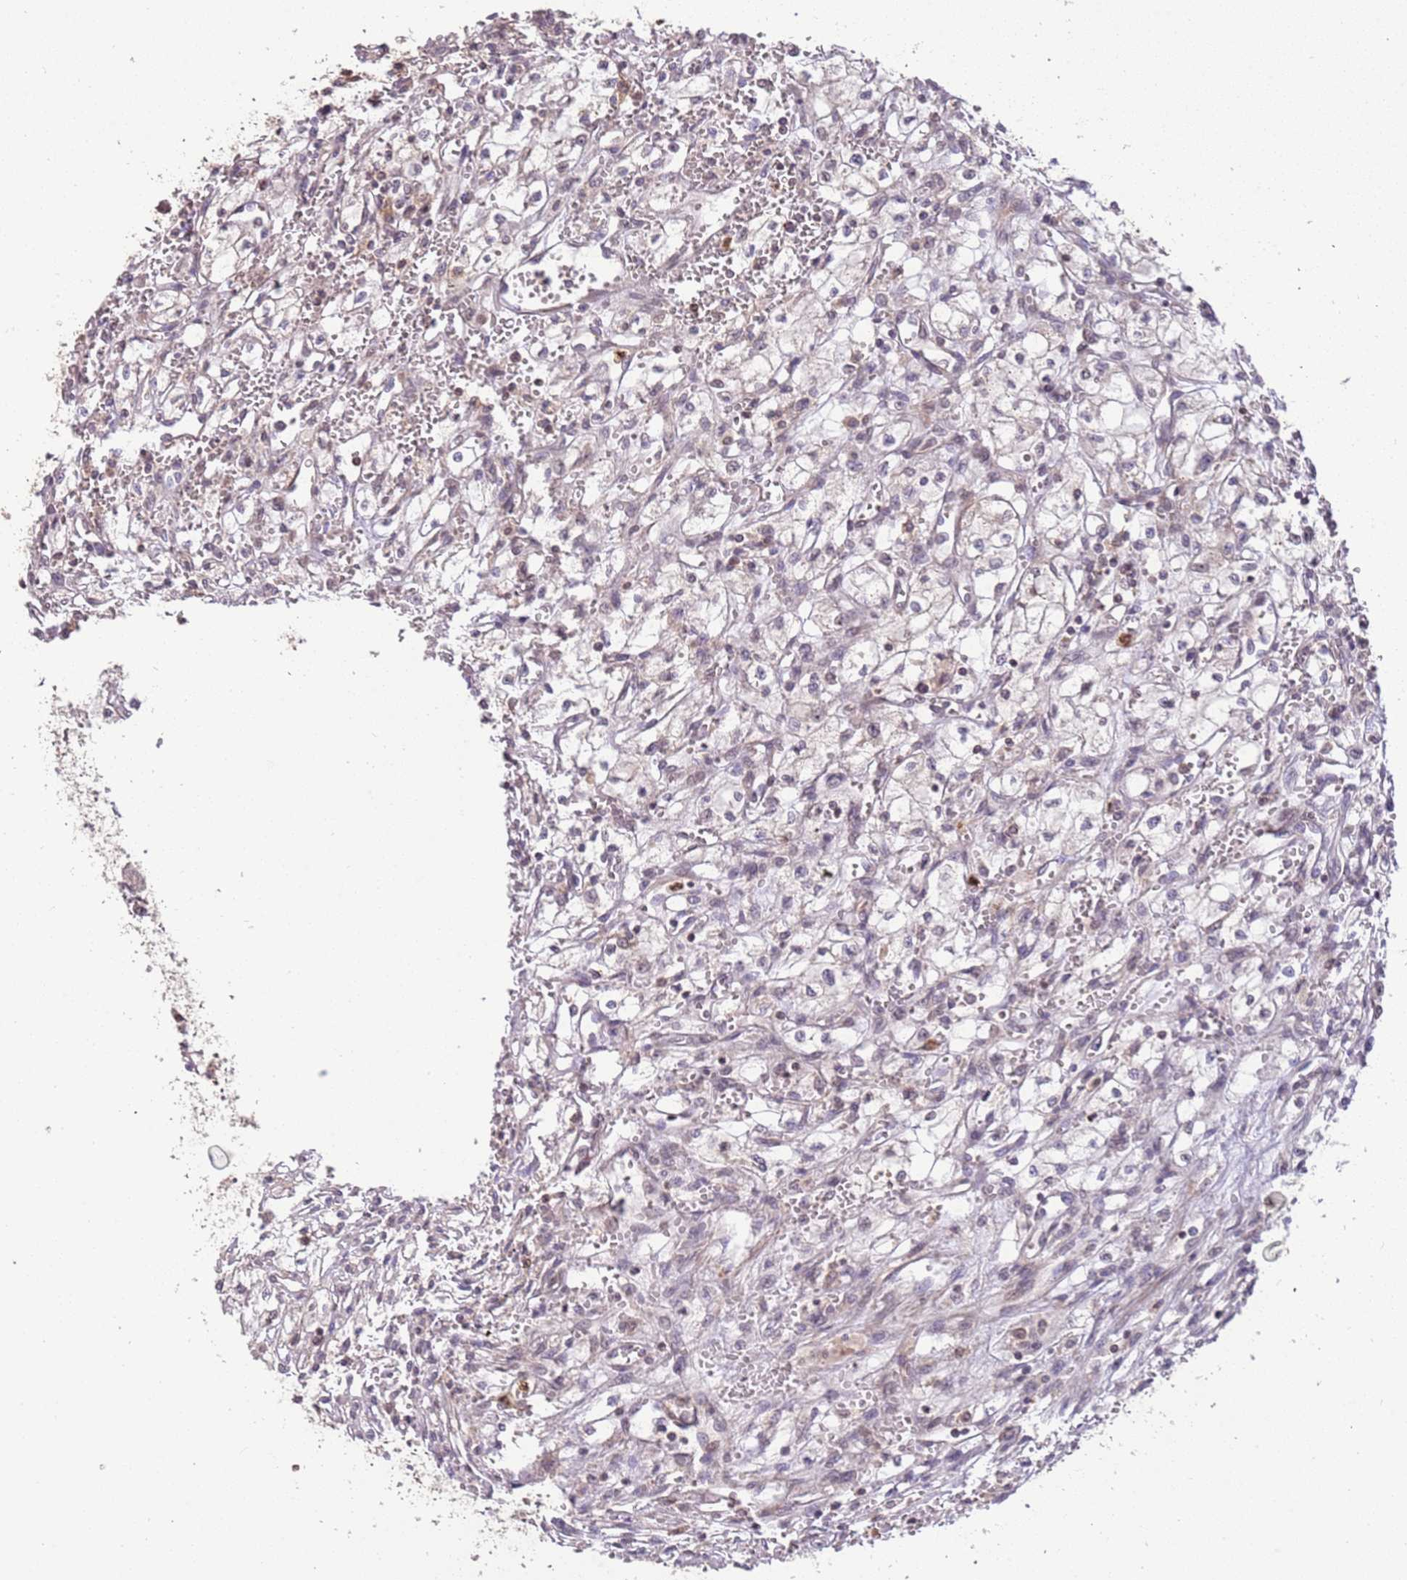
{"staining": {"intensity": "negative", "quantity": "none", "location": "none"}, "tissue": "renal cancer", "cell_type": "Tumor cells", "image_type": "cancer", "snomed": [{"axis": "morphology", "description": "Adenocarcinoma, NOS"}, {"axis": "topography", "description": "Kidney"}], "caption": "An immunohistochemistry (IHC) photomicrograph of adenocarcinoma (renal) is shown. There is no staining in tumor cells of adenocarcinoma (renal).", "gene": "SLC16A4", "patient": {"sex": "male", "age": 59}}